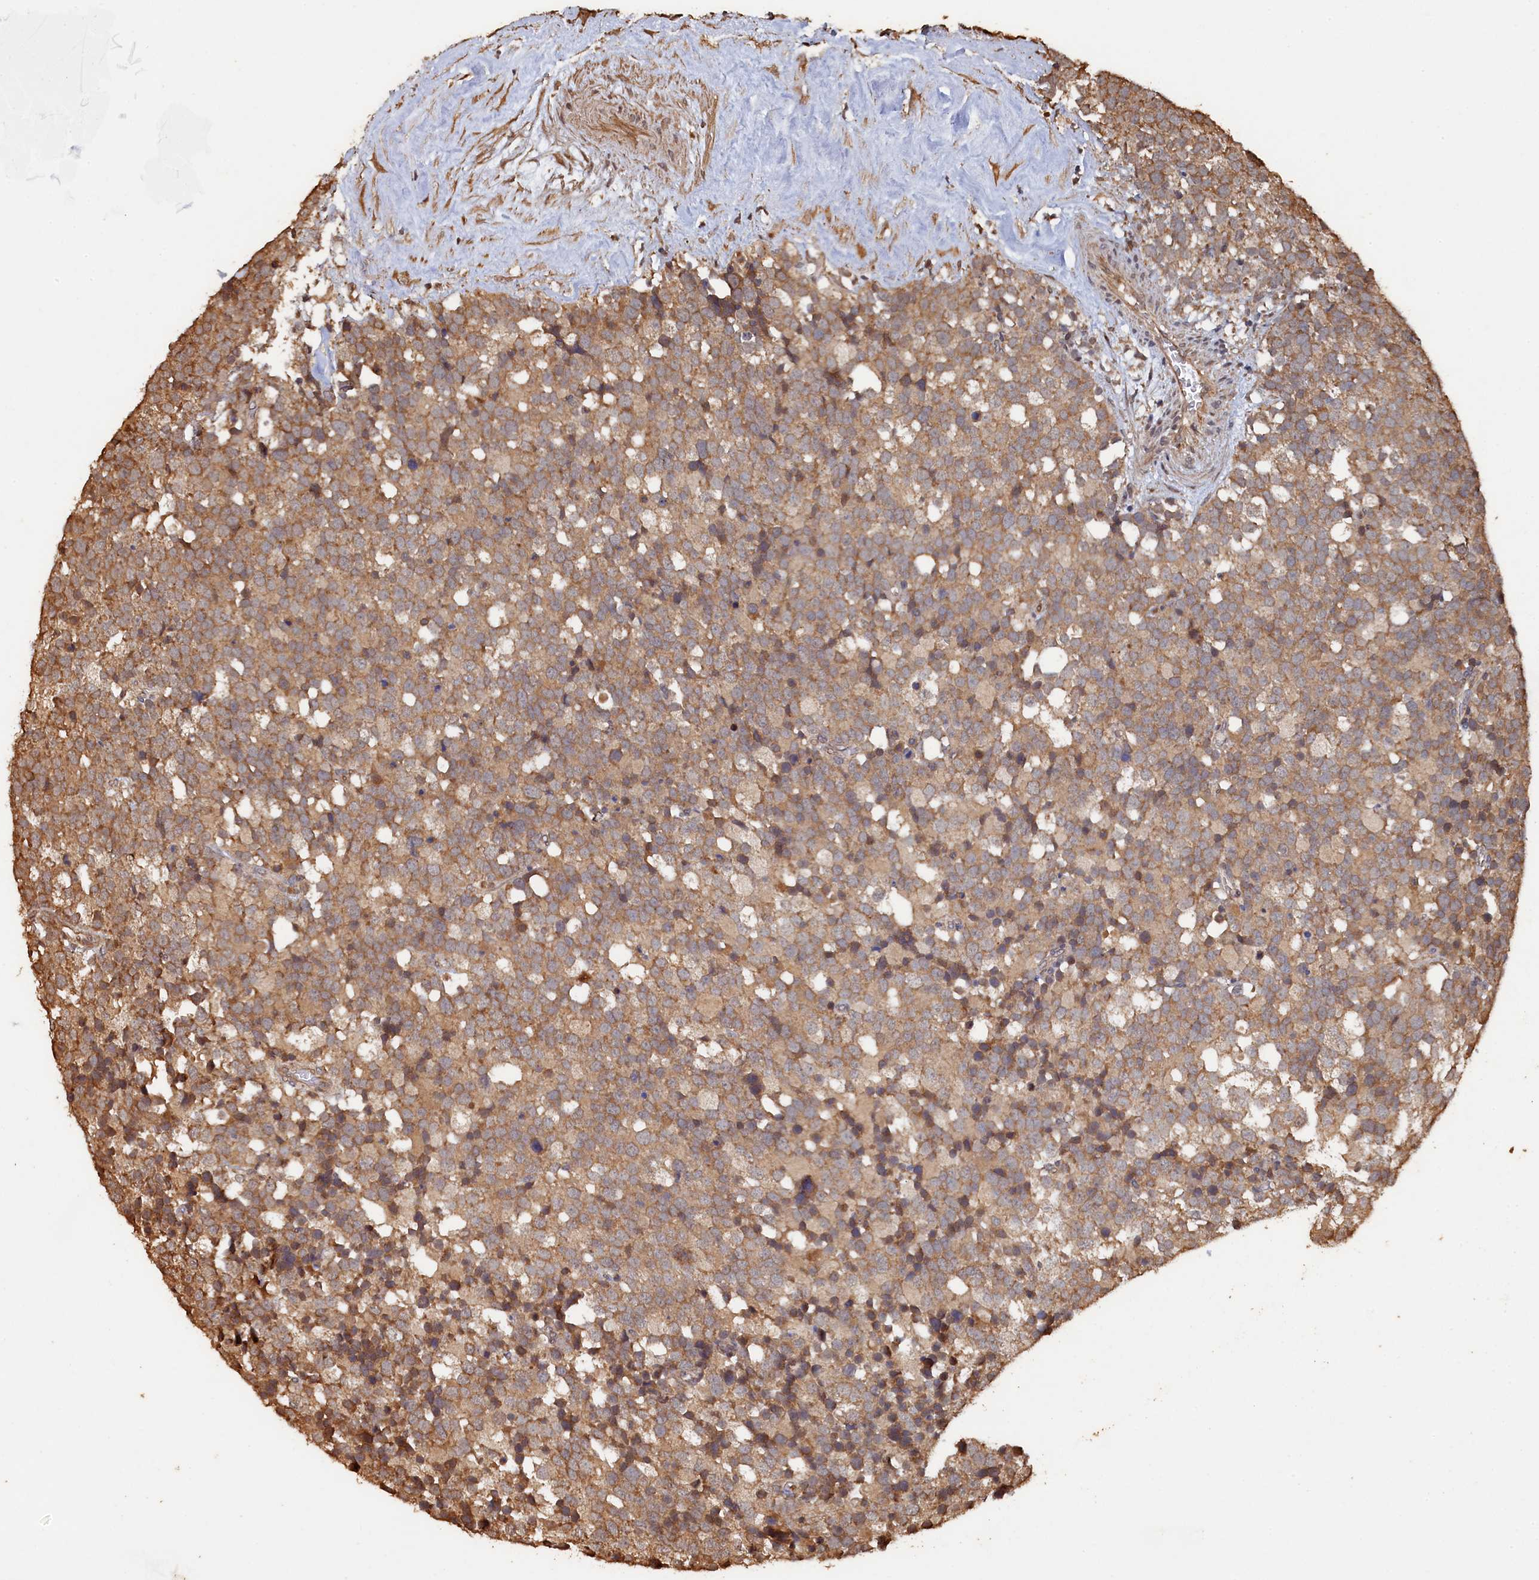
{"staining": {"intensity": "moderate", "quantity": ">75%", "location": "cytoplasmic/membranous"}, "tissue": "testis cancer", "cell_type": "Tumor cells", "image_type": "cancer", "snomed": [{"axis": "morphology", "description": "Seminoma, NOS"}, {"axis": "topography", "description": "Testis"}], "caption": "Immunohistochemical staining of human testis cancer exhibits medium levels of moderate cytoplasmic/membranous expression in about >75% of tumor cells.", "gene": "PIGN", "patient": {"sex": "male", "age": 71}}